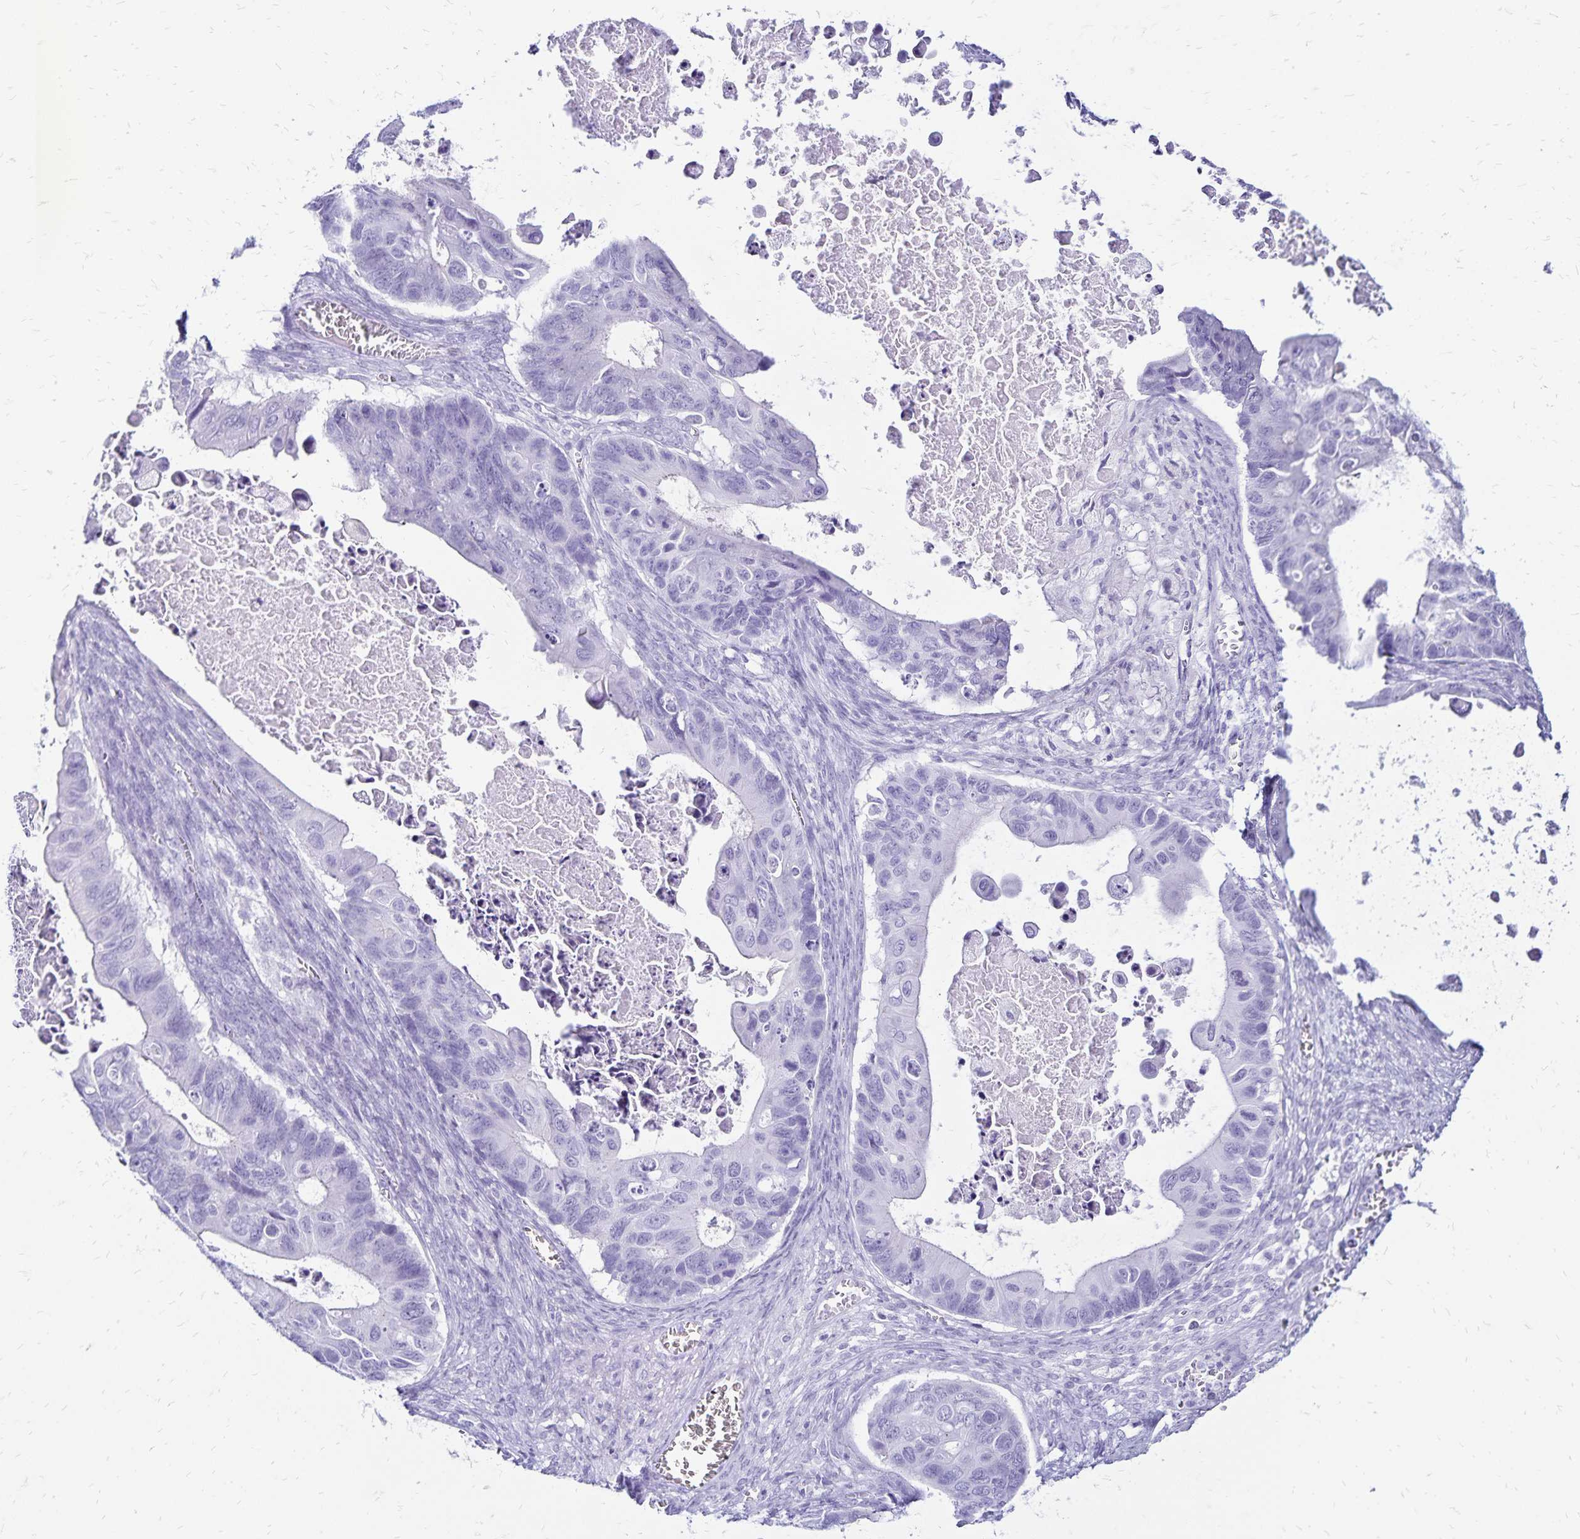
{"staining": {"intensity": "negative", "quantity": "none", "location": "none"}, "tissue": "ovarian cancer", "cell_type": "Tumor cells", "image_type": "cancer", "snomed": [{"axis": "morphology", "description": "Cystadenocarcinoma, mucinous, NOS"}, {"axis": "topography", "description": "Ovary"}], "caption": "Immunohistochemical staining of ovarian mucinous cystadenocarcinoma exhibits no significant staining in tumor cells. (Brightfield microscopy of DAB (3,3'-diaminobenzidine) immunohistochemistry at high magnification).", "gene": "LIN28B", "patient": {"sex": "female", "age": 64}}